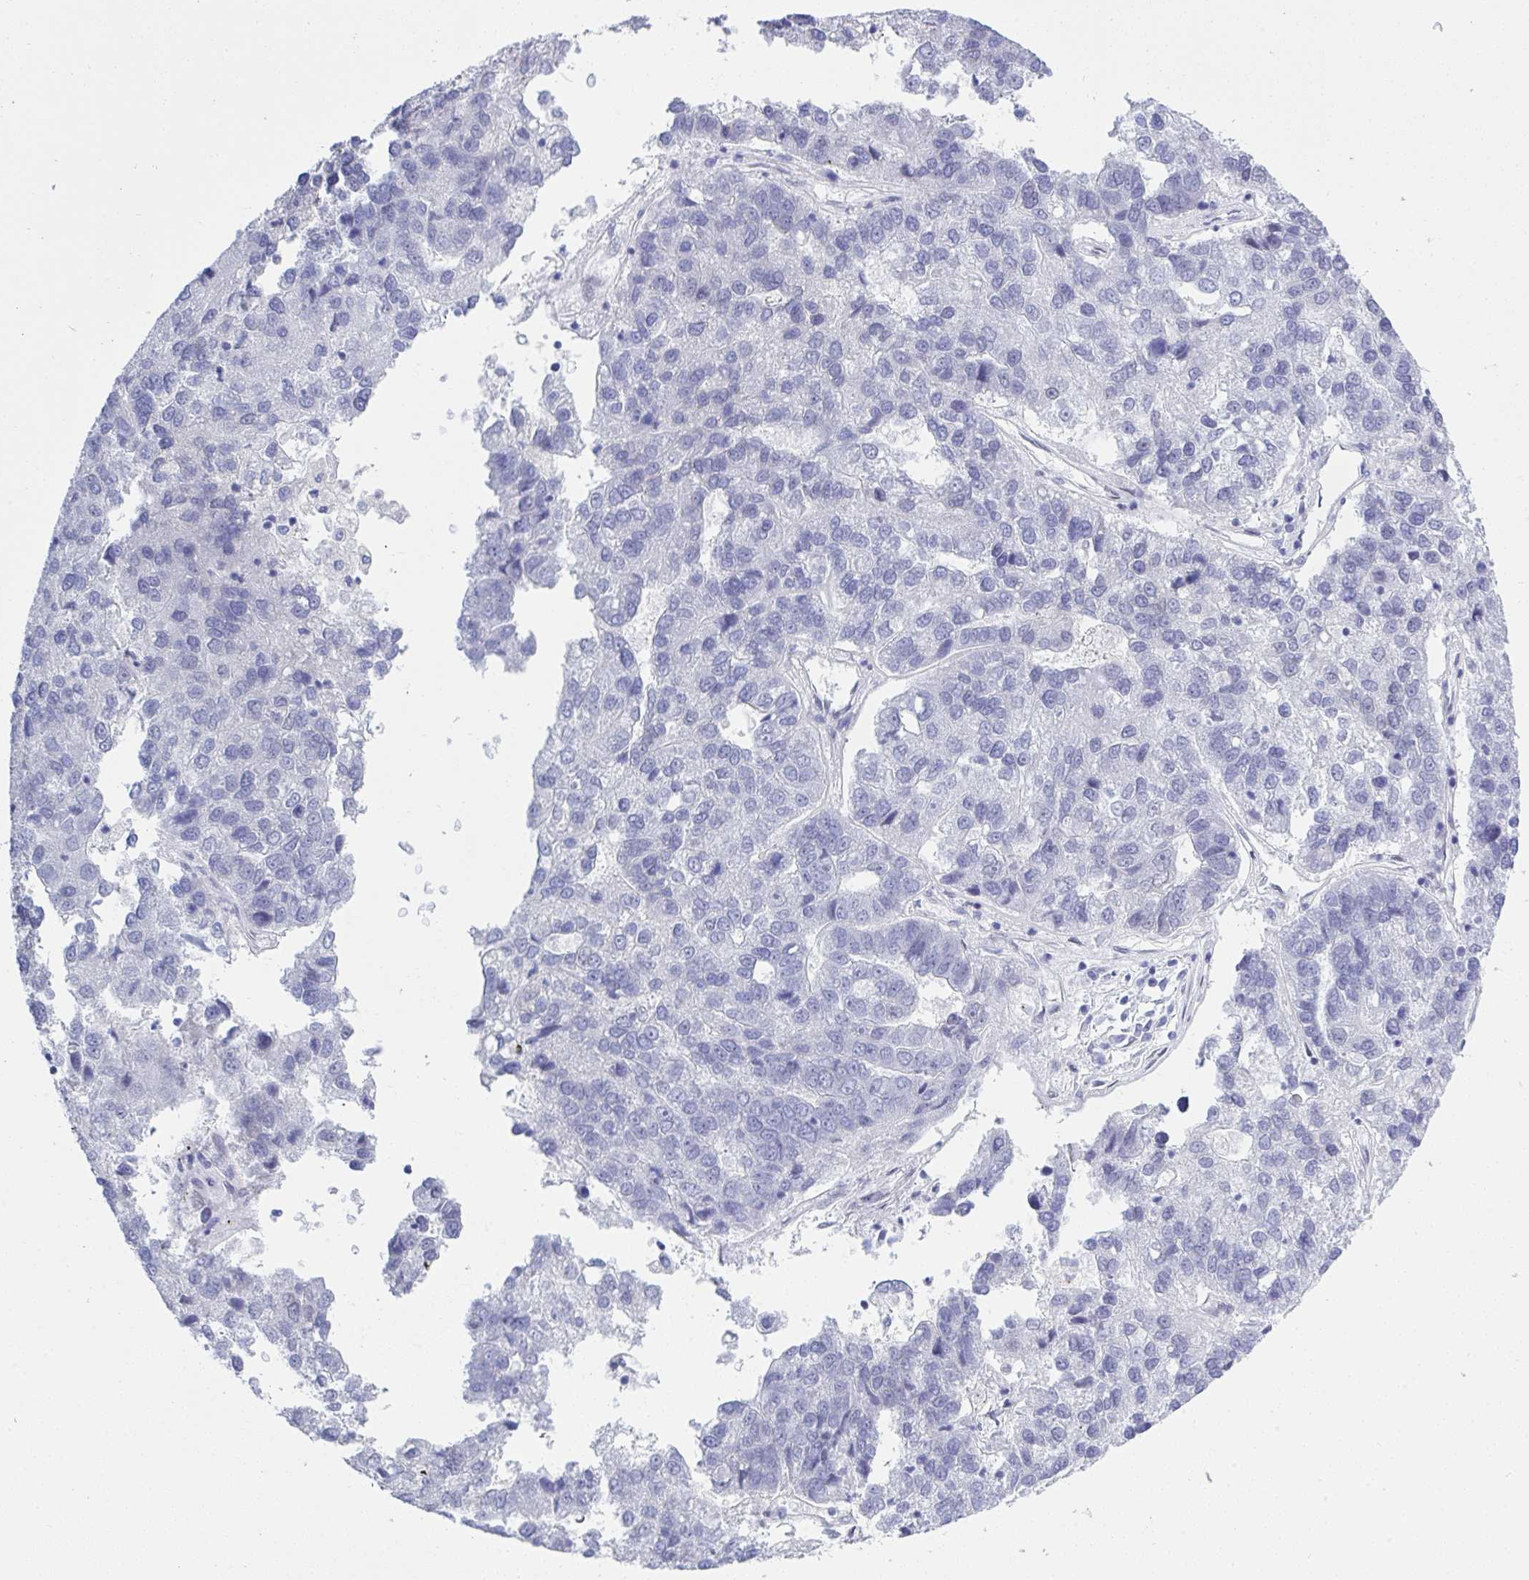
{"staining": {"intensity": "negative", "quantity": "none", "location": "none"}, "tissue": "pancreatic cancer", "cell_type": "Tumor cells", "image_type": "cancer", "snomed": [{"axis": "morphology", "description": "Adenocarcinoma, NOS"}, {"axis": "topography", "description": "Pancreas"}], "caption": "DAB (3,3'-diaminobenzidine) immunohistochemical staining of pancreatic cancer displays no significant staining in tumor cells.", "gene": "MFSD4A", "patient": {"sex": "female", "age": 61}}